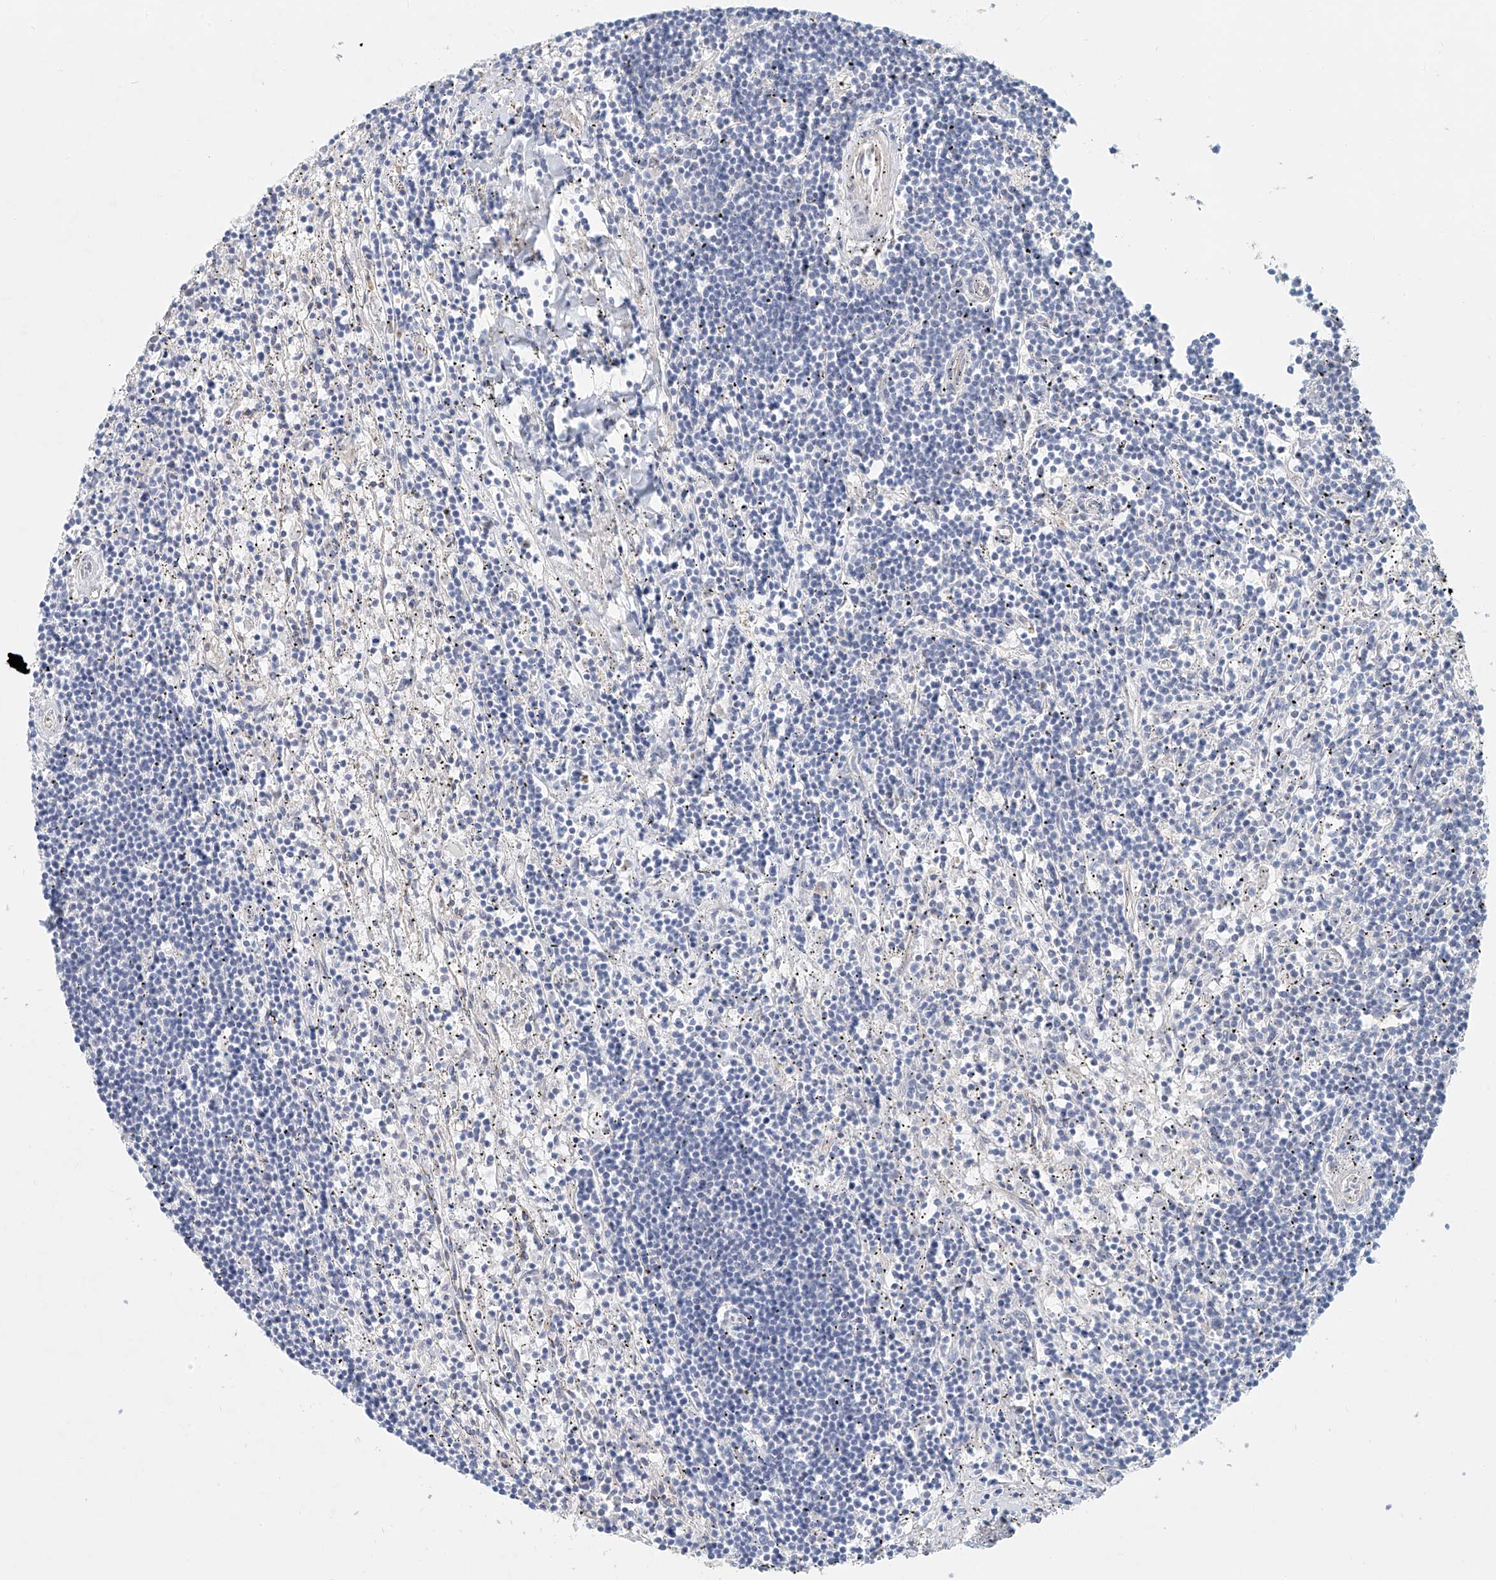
{"staining": {"intensity": "negative", "quantity": "none", "location": "none"}, "tissue": "lymphoma", "cell_type": "Tumor cells", "image_type": "cancer", "snomed": [{"axis": "morphology", "description": "Malignant lymphoma, non-Hodgkin's type, Low grade"}, {"axis": "topography", "description": "Spleen"}], "caption": "Immunohistochemical staining of human low-grade malignant lymphoma, non-Hodgkin's type reveals no significant positivity in tumor cells.", "gene": "FRYL", "patient": {"sex": "male", "age": 76}}